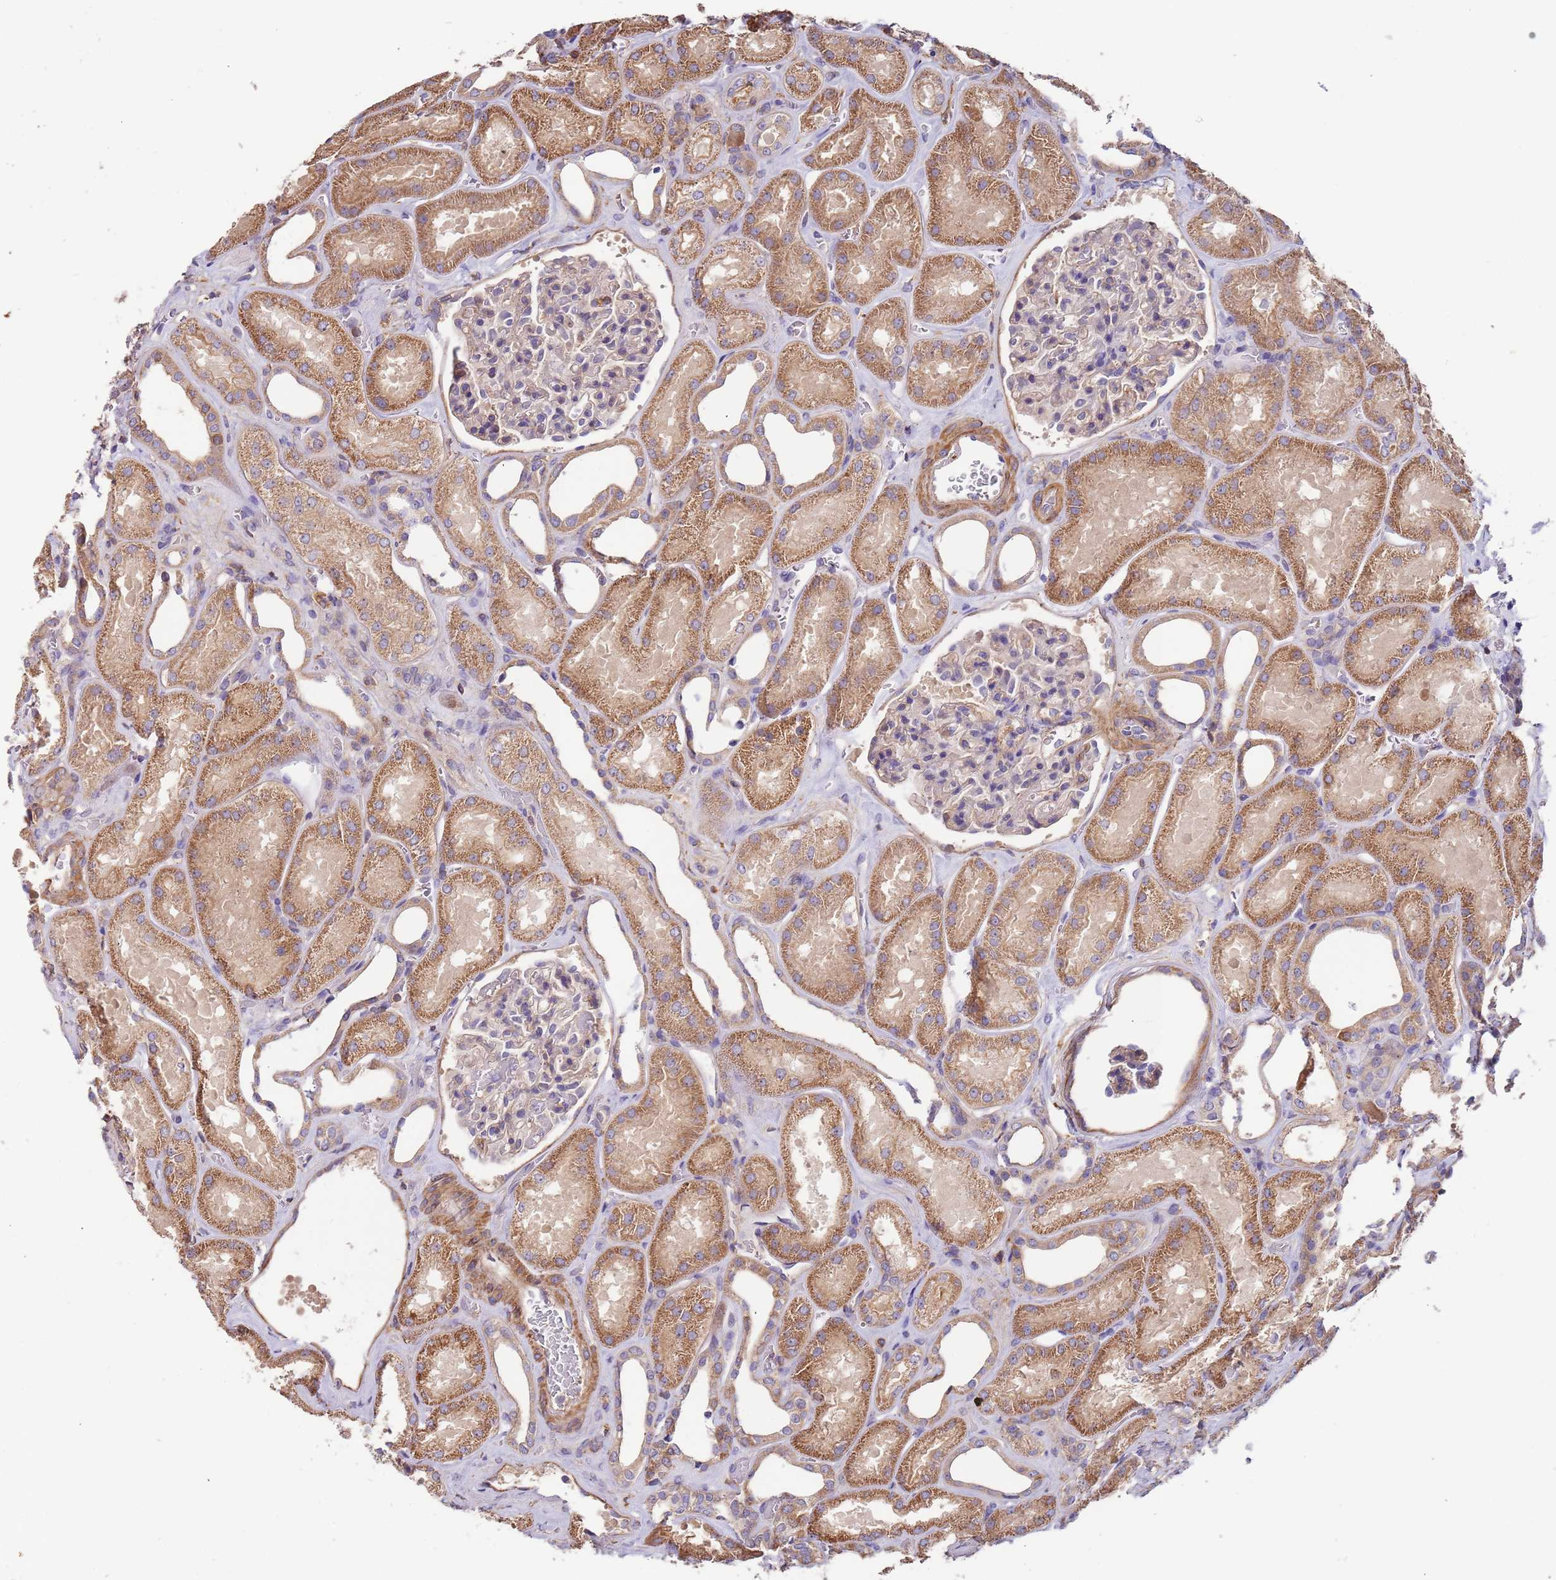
{"staining": {"intensity": "negative", "quantity": "none", "location": "none"}, "tissue": "kidney", "cell_type": "Cells in glomeruli", "image_type": "normal", "snomed": [{"axis": "morphology", "description": "Normal tissue, NOS"}, {"axis": "morphology", "description": "Adenocarcinoma, NOS"}, {"axis": "topography", "description": "Kidney"}], "caption": "An immunohistochemistry (IHC) micrograph of benign kidney is shown. There is no staining in cells in glomeruli of kidney.", "gene": "SYT4", "patient": {"sex": "female", "age": 68}}